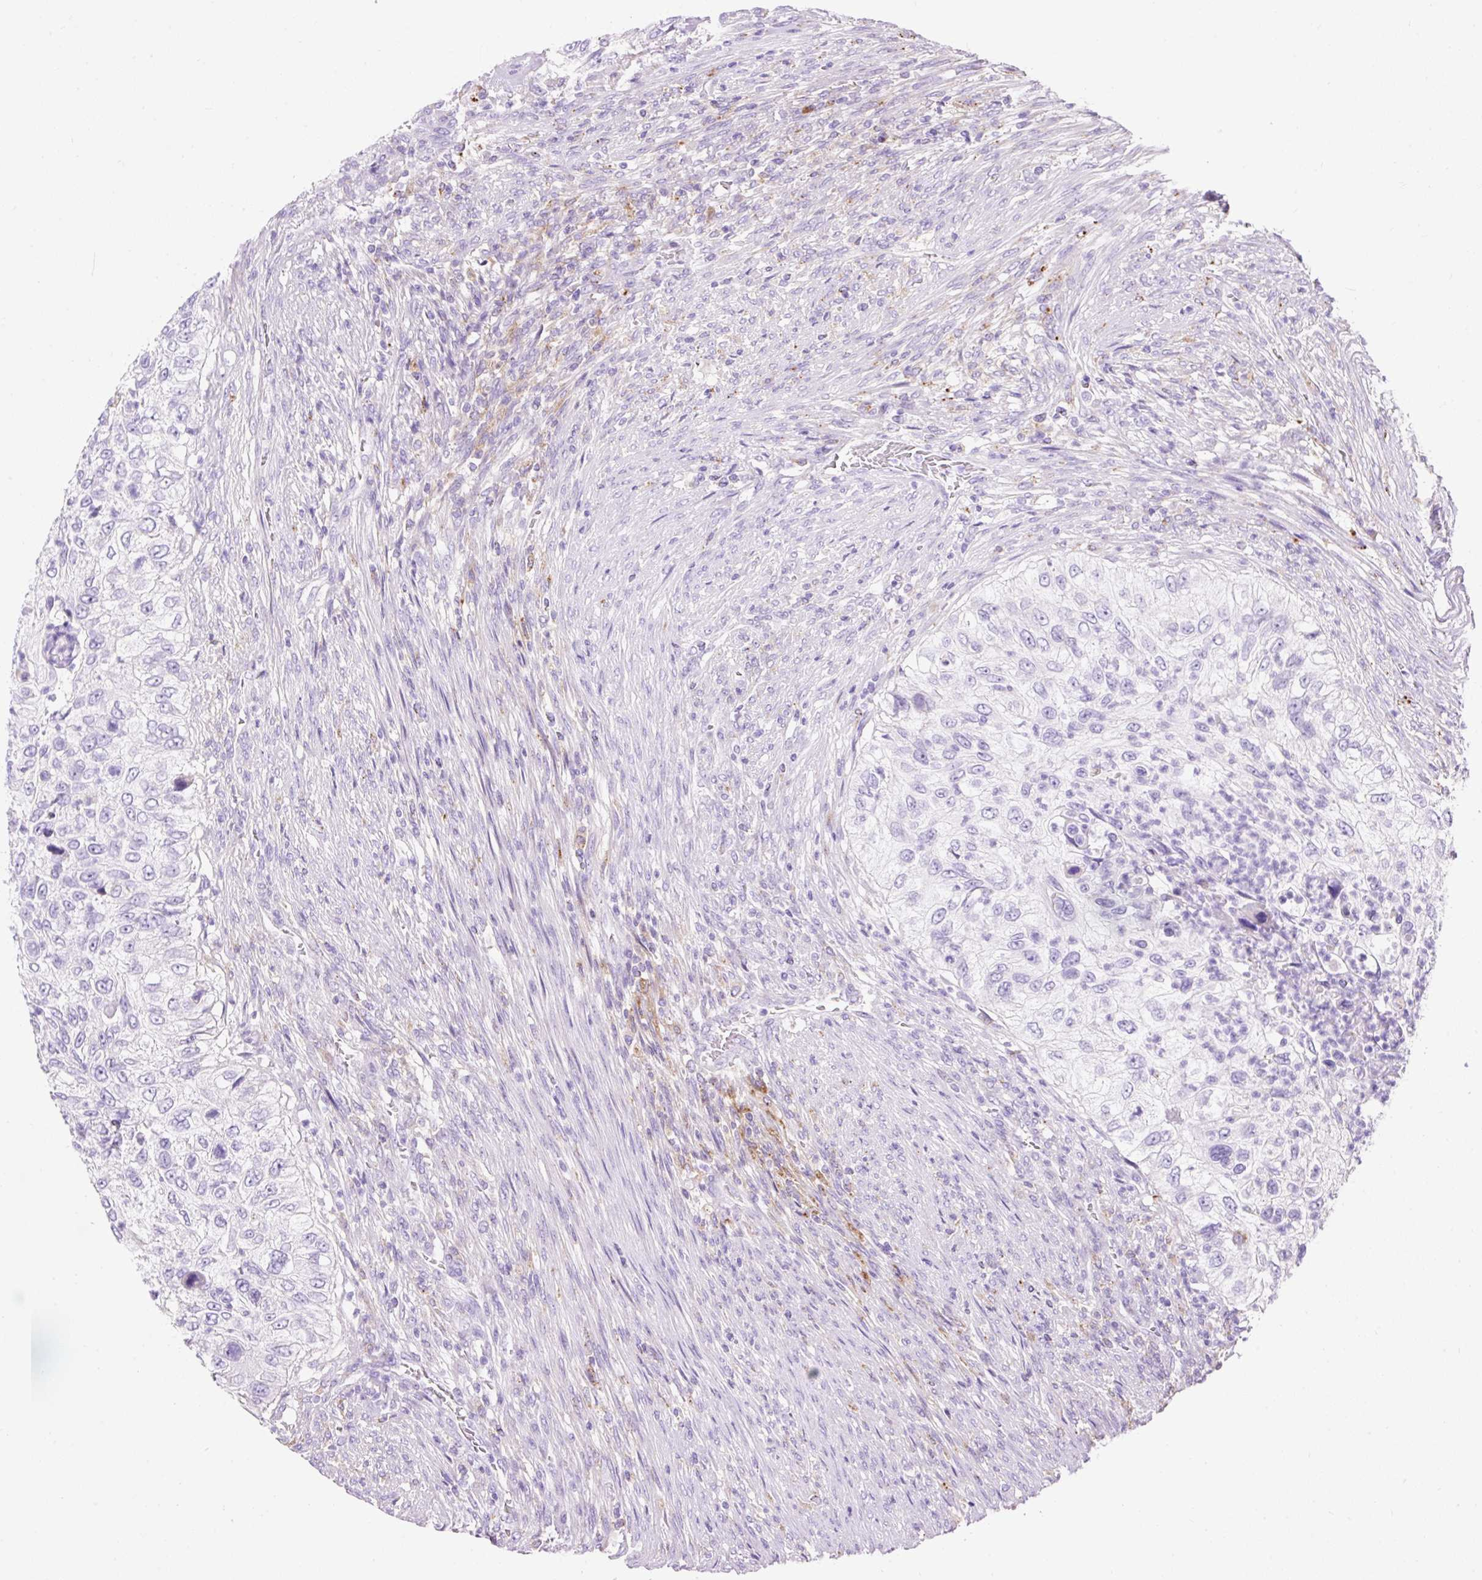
{"staining": {"intensity": "negative", "quantity": "none", "location": "none"}, "tissue": "urothelial cancer", "cell_type": "Tumor cells", "image_type": "cancer", "snomed": [{"axis": "morphology", "description": "Urothelial carcinoma, High grade"}, {"axis": "topography", "description": "Urinary bladder"}], "caption": "Immunohistochemistry (IHC) histopathology image of neoplastic tissue: urothelial cancer stained with DAB (3,3'-diaminobenzidine) shows no significant protein staining in tumor cells.", "gene": "HEXB", "patient": {"sex": "female", "age": 60}}